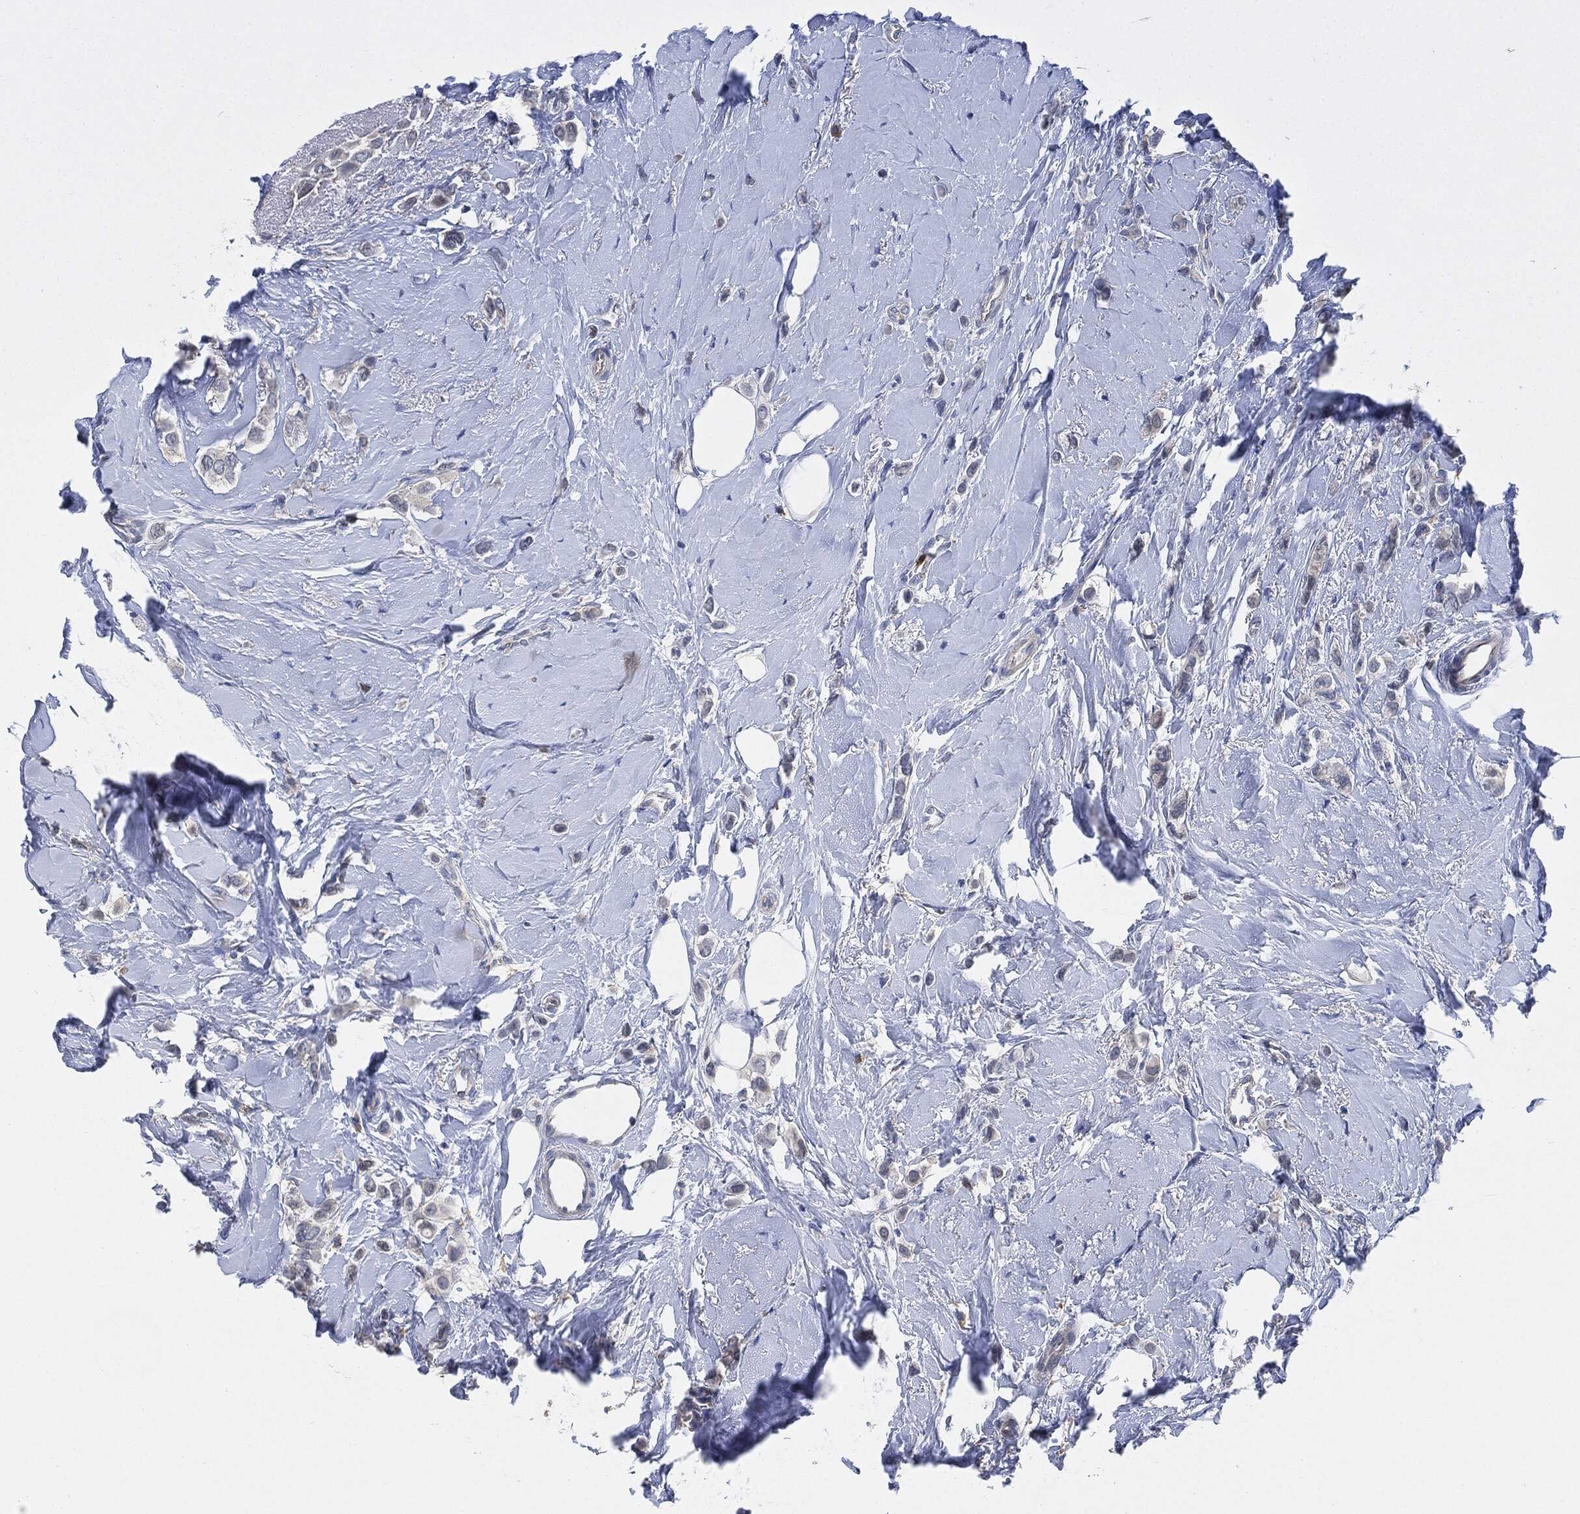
{"staining": {"intensity": "negative", "quantity": "none", "location": "none"}, "tissue": "breast cancer", "cell_type": "Tumor cells", "image_type": "cancer", "snomed": [{"axis": "morphology", "description": "Lobular carcinoma"}, {"axis": "topography", "description": "Breast"}], "caption": "This is an IHC micrograph of breast cancer (lobular carcinoma). There is no expression in tumor cells.", "gene": "VSIG4", "patient": {"sex": "female", "age": 66}}